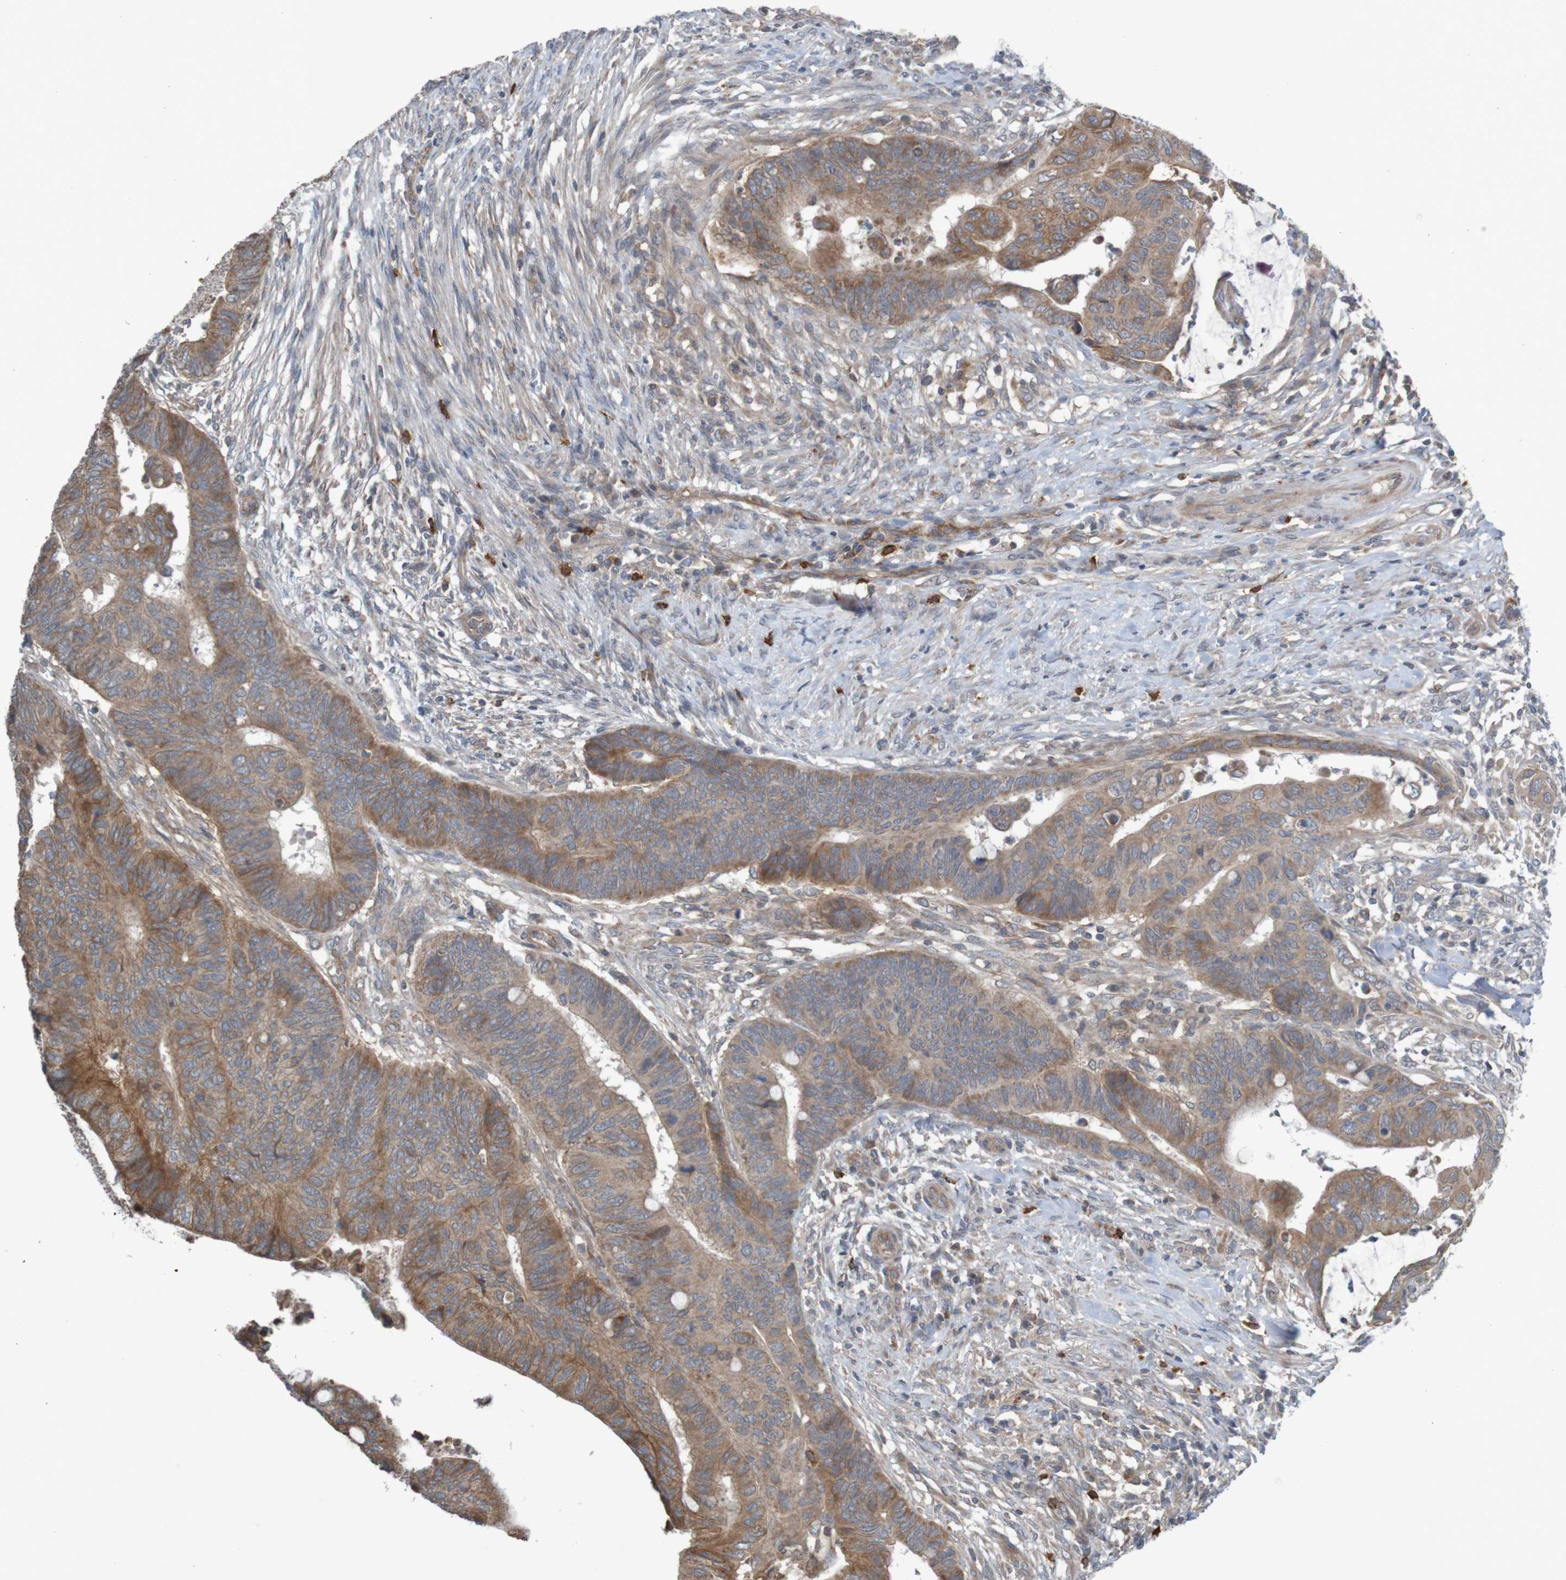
{"staining": {"intensity": "moderate", "quantity": ">75%", "location": "cytoplasmic/membranous"}, "tissue": "colorectal cancer", "cell_type": "Tumor cells", "image_type": "cancer", "snomed": [{"axis": "morphology", "description": "Normal tissue, NOS"}, {"axis": "morphology", "description": "Adenocarcinoma, NOS"}, {"axis": "topography", "description": "Rectum"}, {"axis": "topography", "description": "Peripheral nerve tissue"}], "caption": "Immunohistochemistry (IHC) photomicrograph of human colorectal cancer (adenocarcinoma) stained for a protein (brown), which displays medium levels of moderate cytoplasmic/membranous positivity in approximately >75% of tumor cells.", "gene": "B3GAT2", "patient": {"sex": "male", "age": 92}}